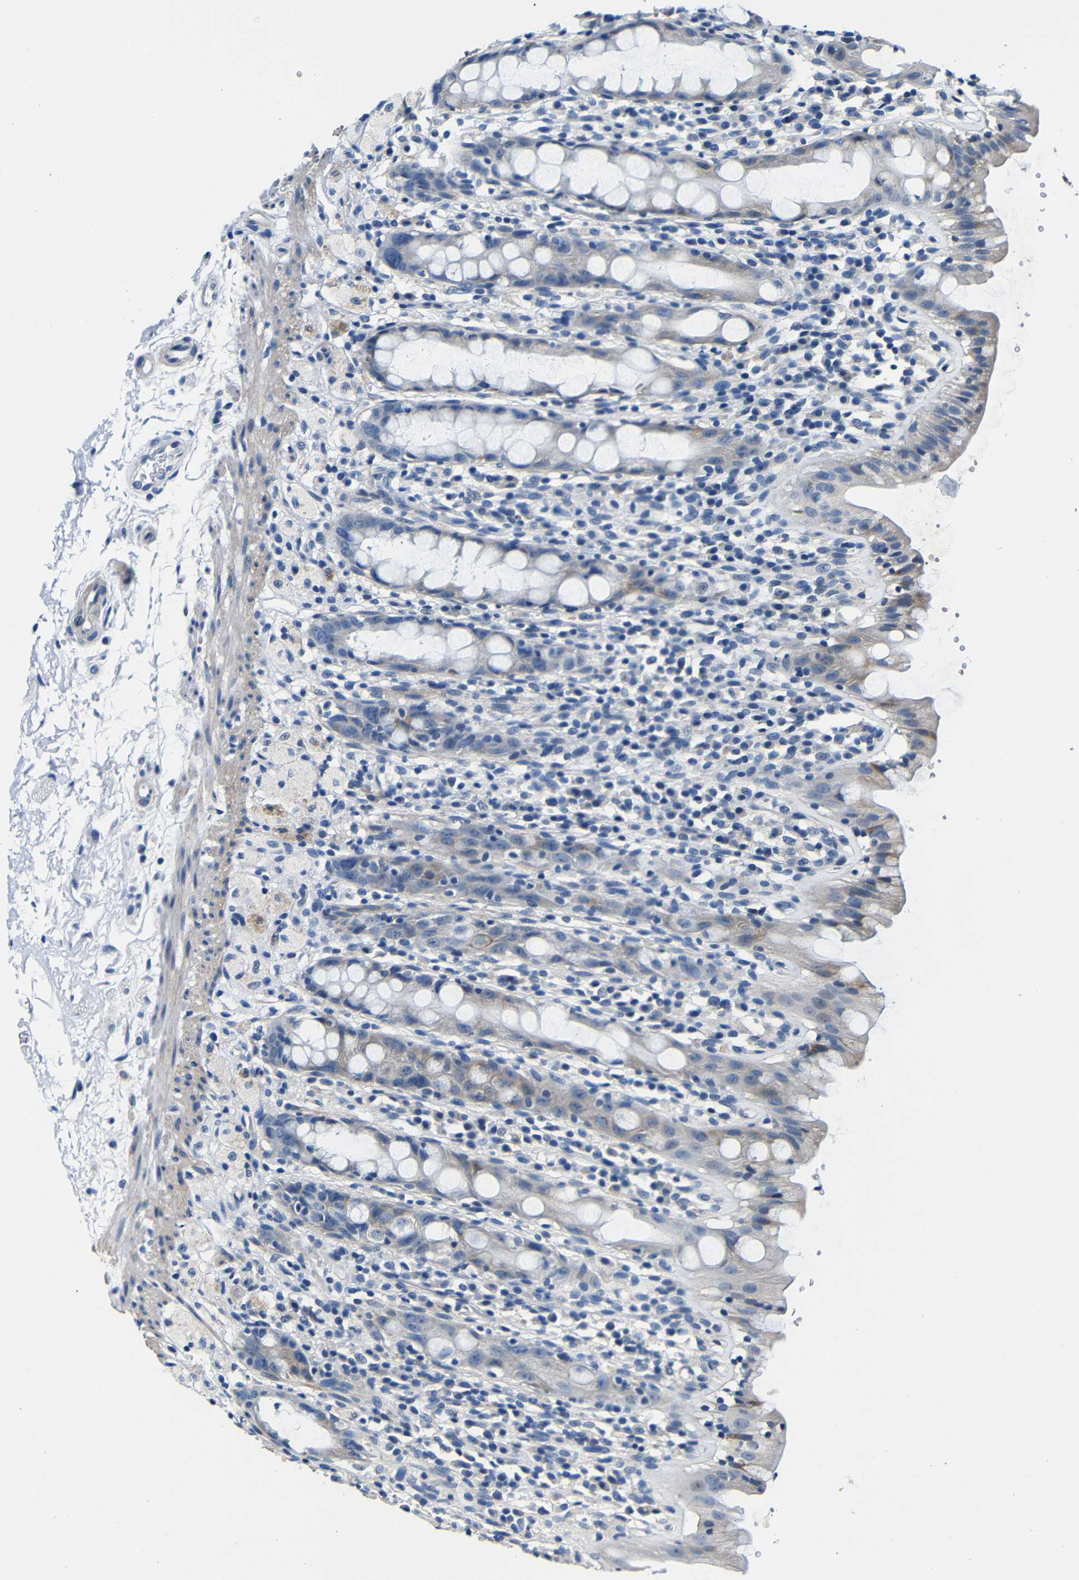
{"staining": {"intensity": "weak", "quantity": "<25%", "location": "cytoplasmic/membranous"}, "tissue": "rectum", "cell_type": "Glandular cells", "image_type": "normal", "snomed": [{"axis": "morphology", "description": "Normal tissue, NOS"}, {"axis": "topography", "description": "Rectum"}], "caption": "This micrograph is of benign rectum stained with IHC to label a protein in brown with the nuclei are counter-stained blue. There is no staining in glandular cells.", "gene": "TNFAIP1", "patient": {"sex": "male", "age": 44}}